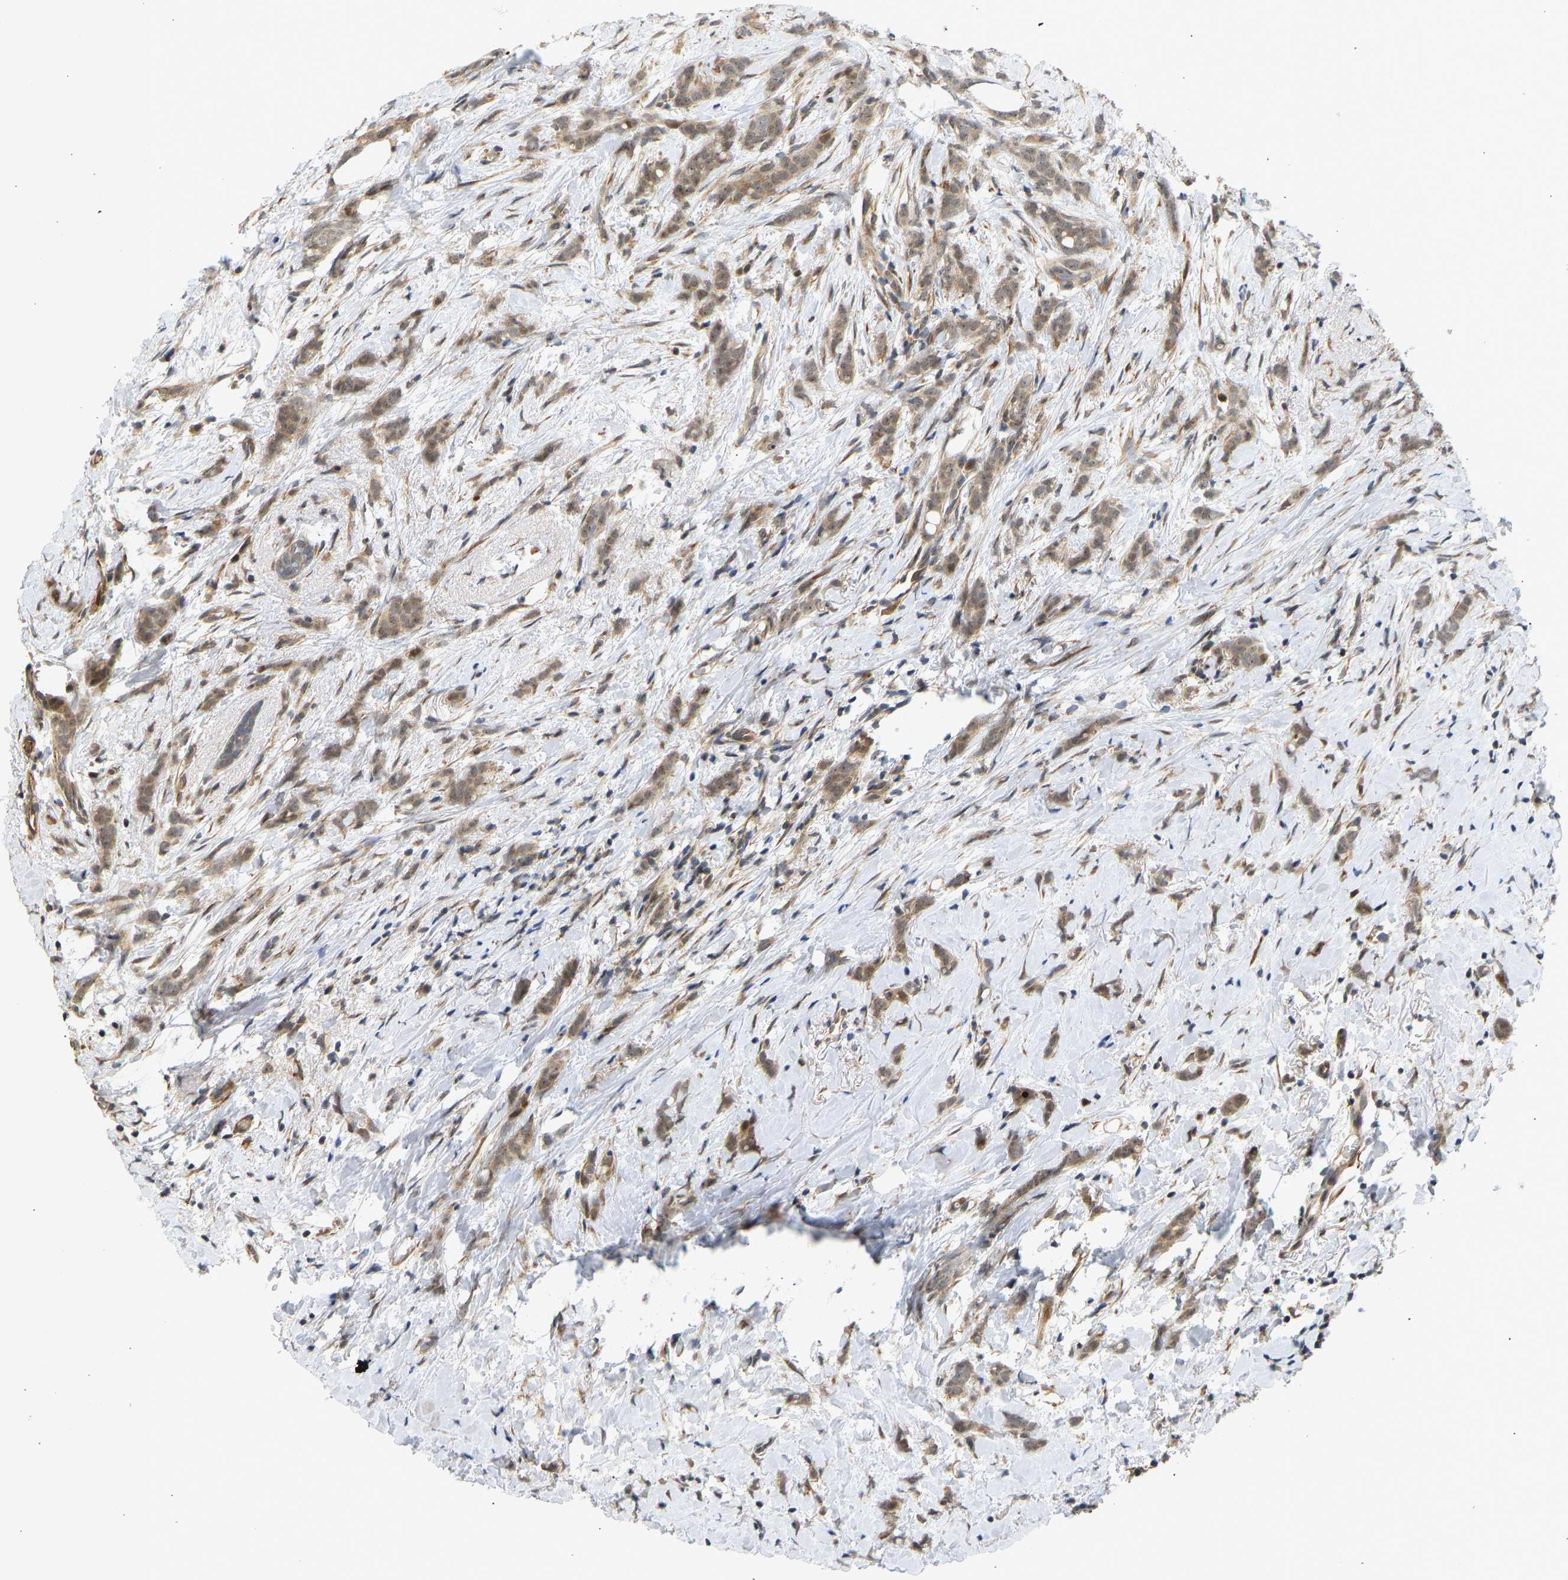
{"staining": {"intensity": "moderate", "quantity": ">75%", "location": "cytoplasmic/membranous"}, "tissue": "breast cancer", "cell_type": "Tumor cells", "image_type": "cancer", "snomed": [{"axis": "morphology", "description": "Lobular carcinoma, in situ"}, {"axis": "morphology", "description": "Lobular carcinoma"}, {"axis": "topography", "description": "Breast"}], "caption": "IHC histopathology image of neoplastic tissue: breast cancer (lobular carcinoma in situ) stained using IHC reveals medium levels of moderate protein expression localized specifically in the cytoplasmic/membranous of tumor cells, appearing as a cytoplasmic/membranous brown color.", "gene": "BAG1", "patient": {"sex": "female", "age": 41}}